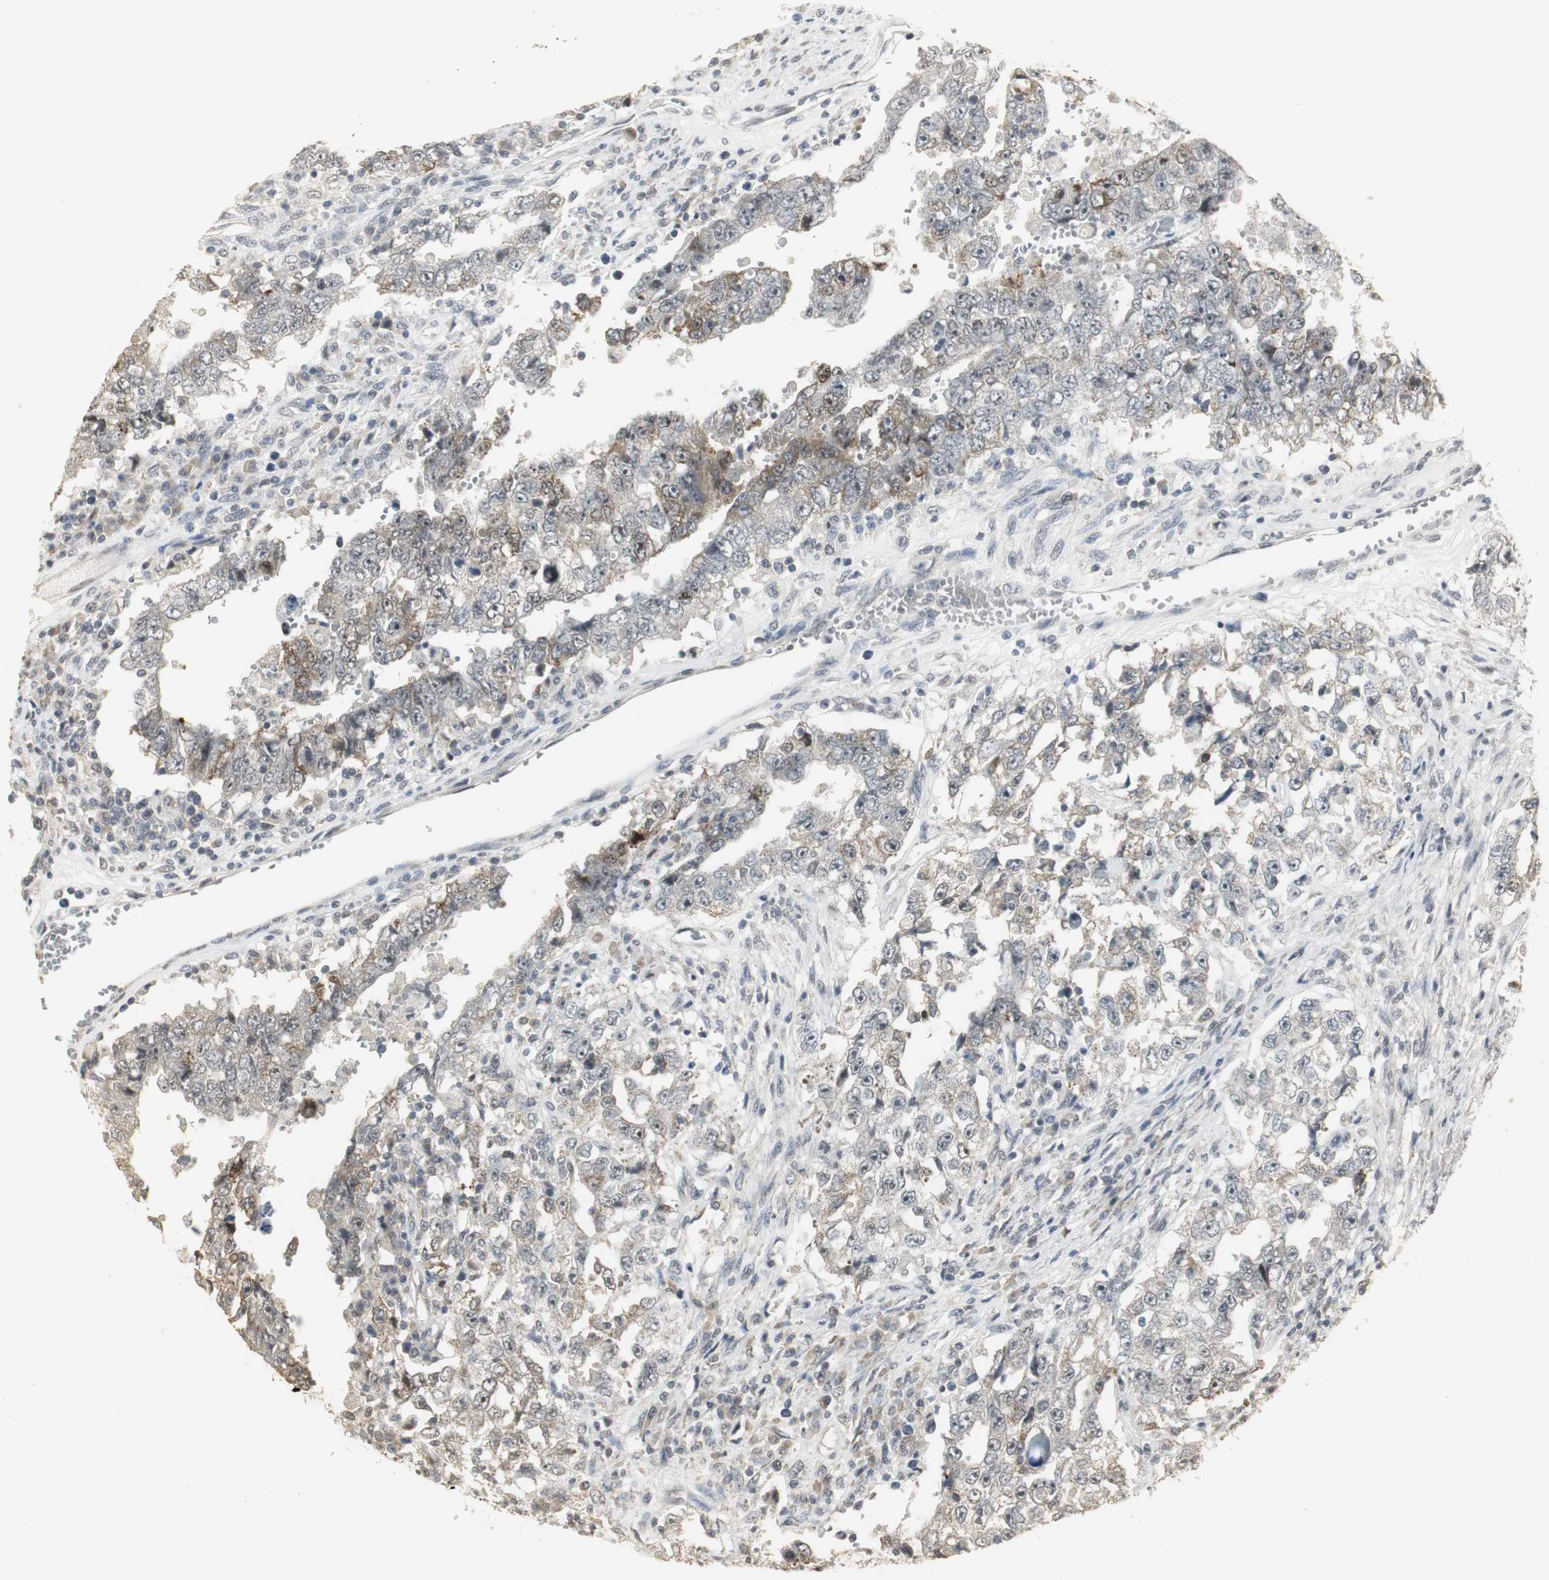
{"staining": {"intensity": "weak", "quantity": "<25%", "location": "cytoplasmic/membranous"}, "tissue": "testis cancer", "cell_type": "Tumor cells", "image_type": "cancer", "snomed": [{"axis": "morphology", "description": "Carcinoma, Embryonal, NOS"}, {"axis": "topography", "description": "Testis"}], "caption": "High power microscopy histopathology image of an immunohistochemistry (IHC) image of testis cancer, revealing no significant staining in tumor cells.", "gene": "ELOA", "patient": {"sex": "male", "age": 26}}